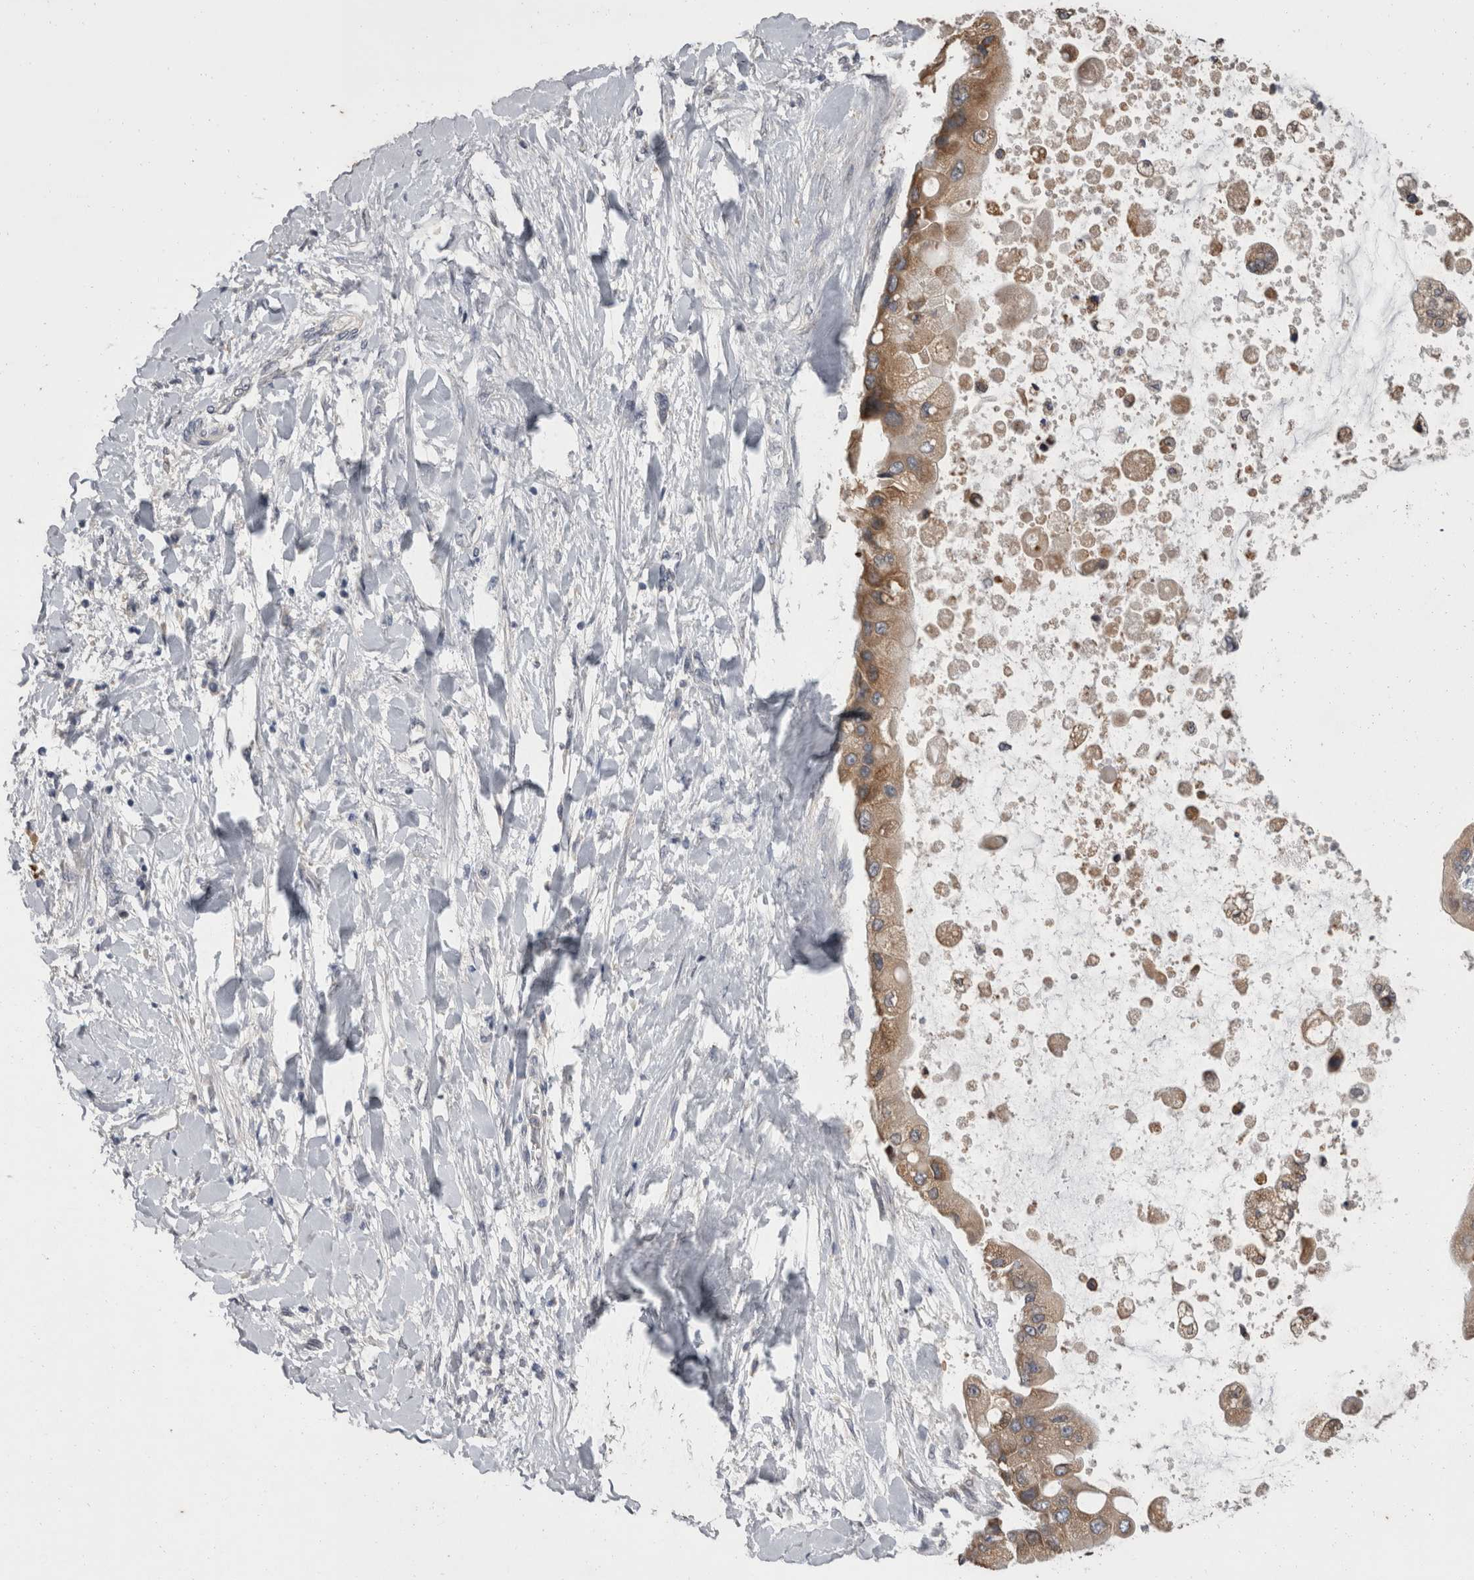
{"staining": {"intensity": "moderate", "quantity": ">75%", "location": "cytoplasmic/membranous"}, "tissue": "liver cancer", "cell_type": "Tumor cells", "image_type": "cancer", "snomed": [{"axis": "morphology", "description": "Cholangiocarcinoma"}, {"axis": "topography", "description": "Liver"}], "caption": "This histopathology image demonstrates cholangiocarcinoma (liver) stained with immunohistochemistry to label a protein in brown. The cytoplasmic/membranous of tumor cells show moderate positivity for the protein. Nuclei are counter-stained blue.", "gene": "FHOD3", "patient": {"sex": "male", "age": 50}}